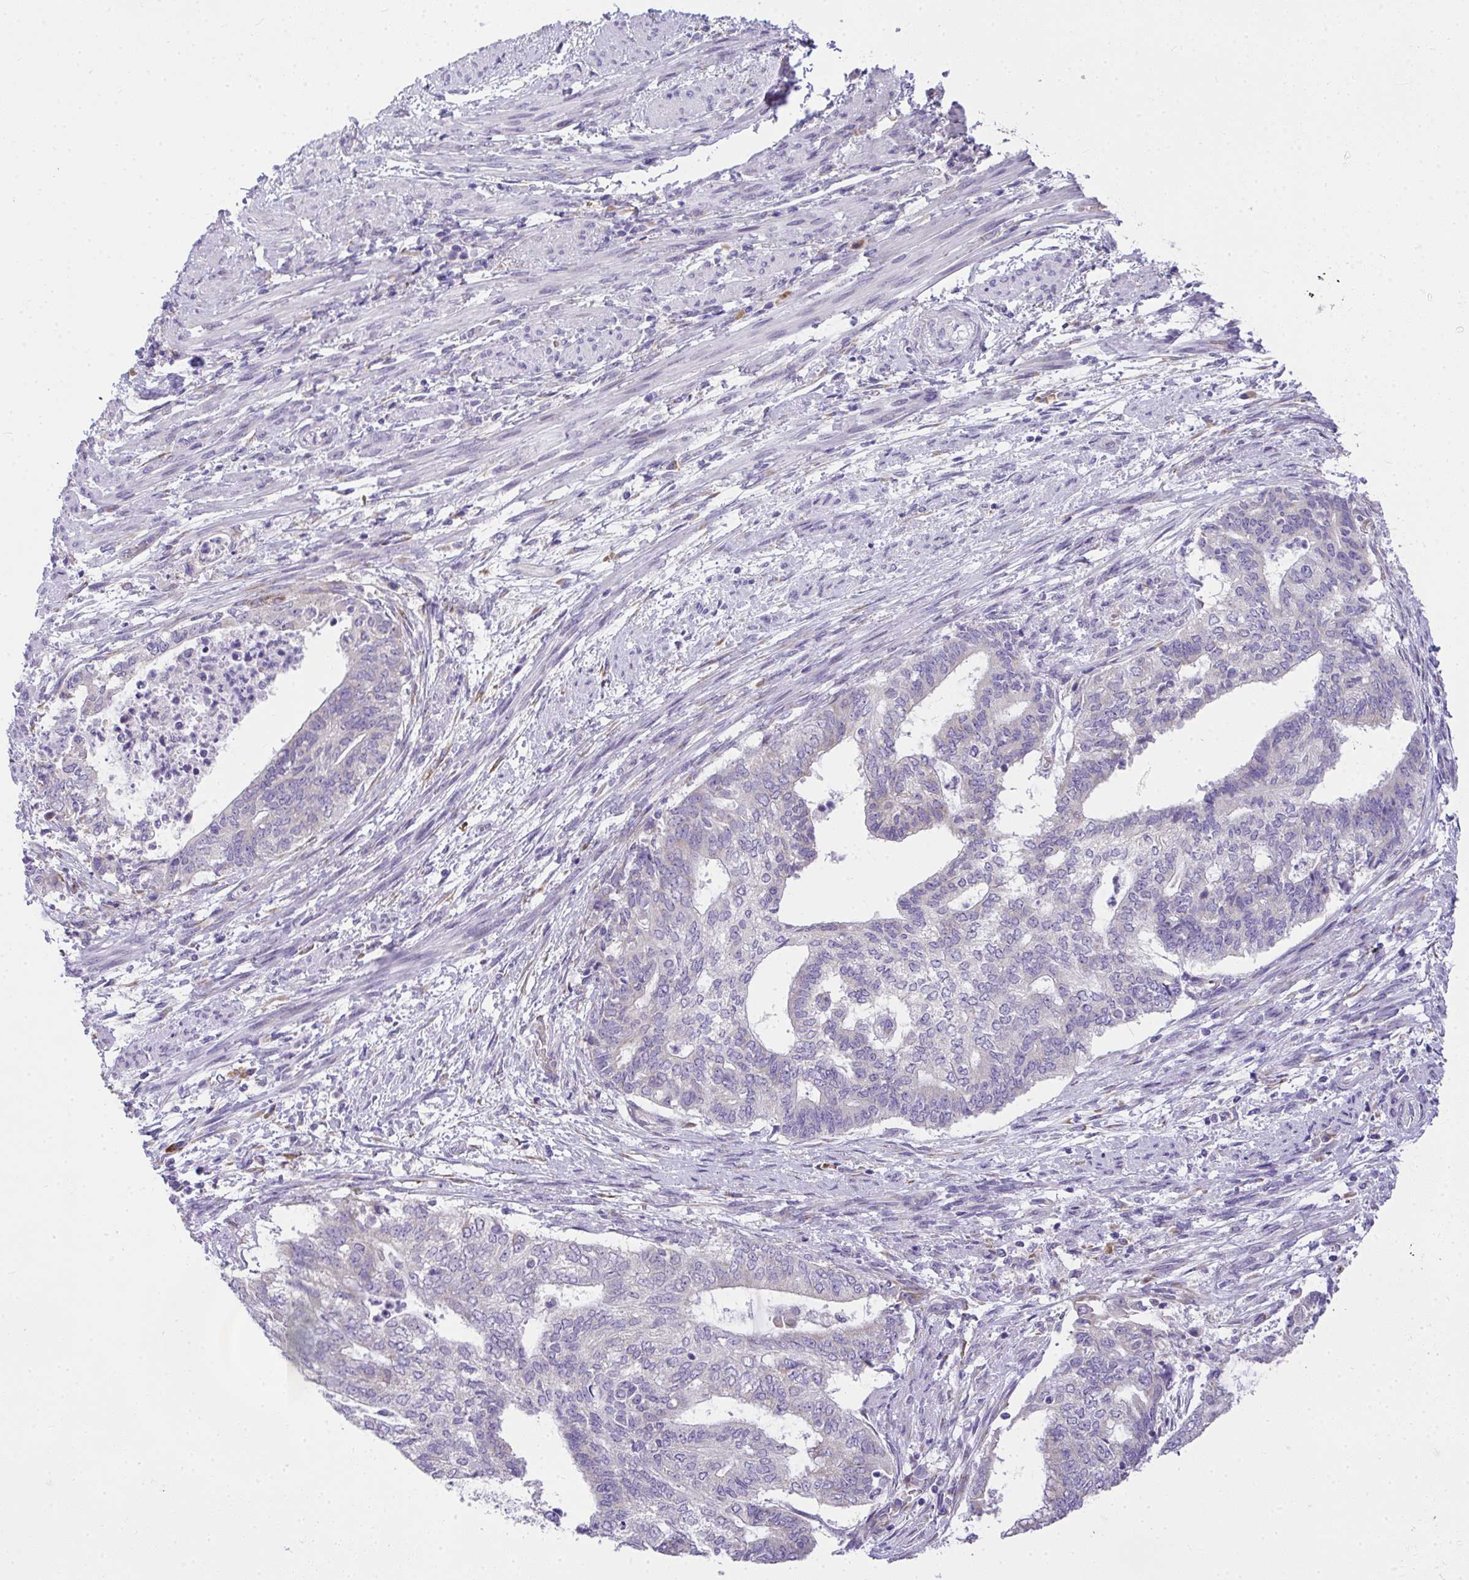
{"staining": {"intensity": "negative", "quantity": "none", "location": "none"}, "tissue": "endometrial cancer", "cell_type": "Tumor cells", "image_type": "cancer", "snomed": [{"axis": "morphology", "description": "Adenocarcinoma, NOS"}, {"axis": "topography", "description": "Endometrium"}], "caption": "A high-resolution photomicrograph shows immunohistochemistry staining of endometrial adenocarcinoma, which displays no significant expression in tumor cells.", "gene": "ADRA2C", "patient": {"sex": "female", "age": 65}}